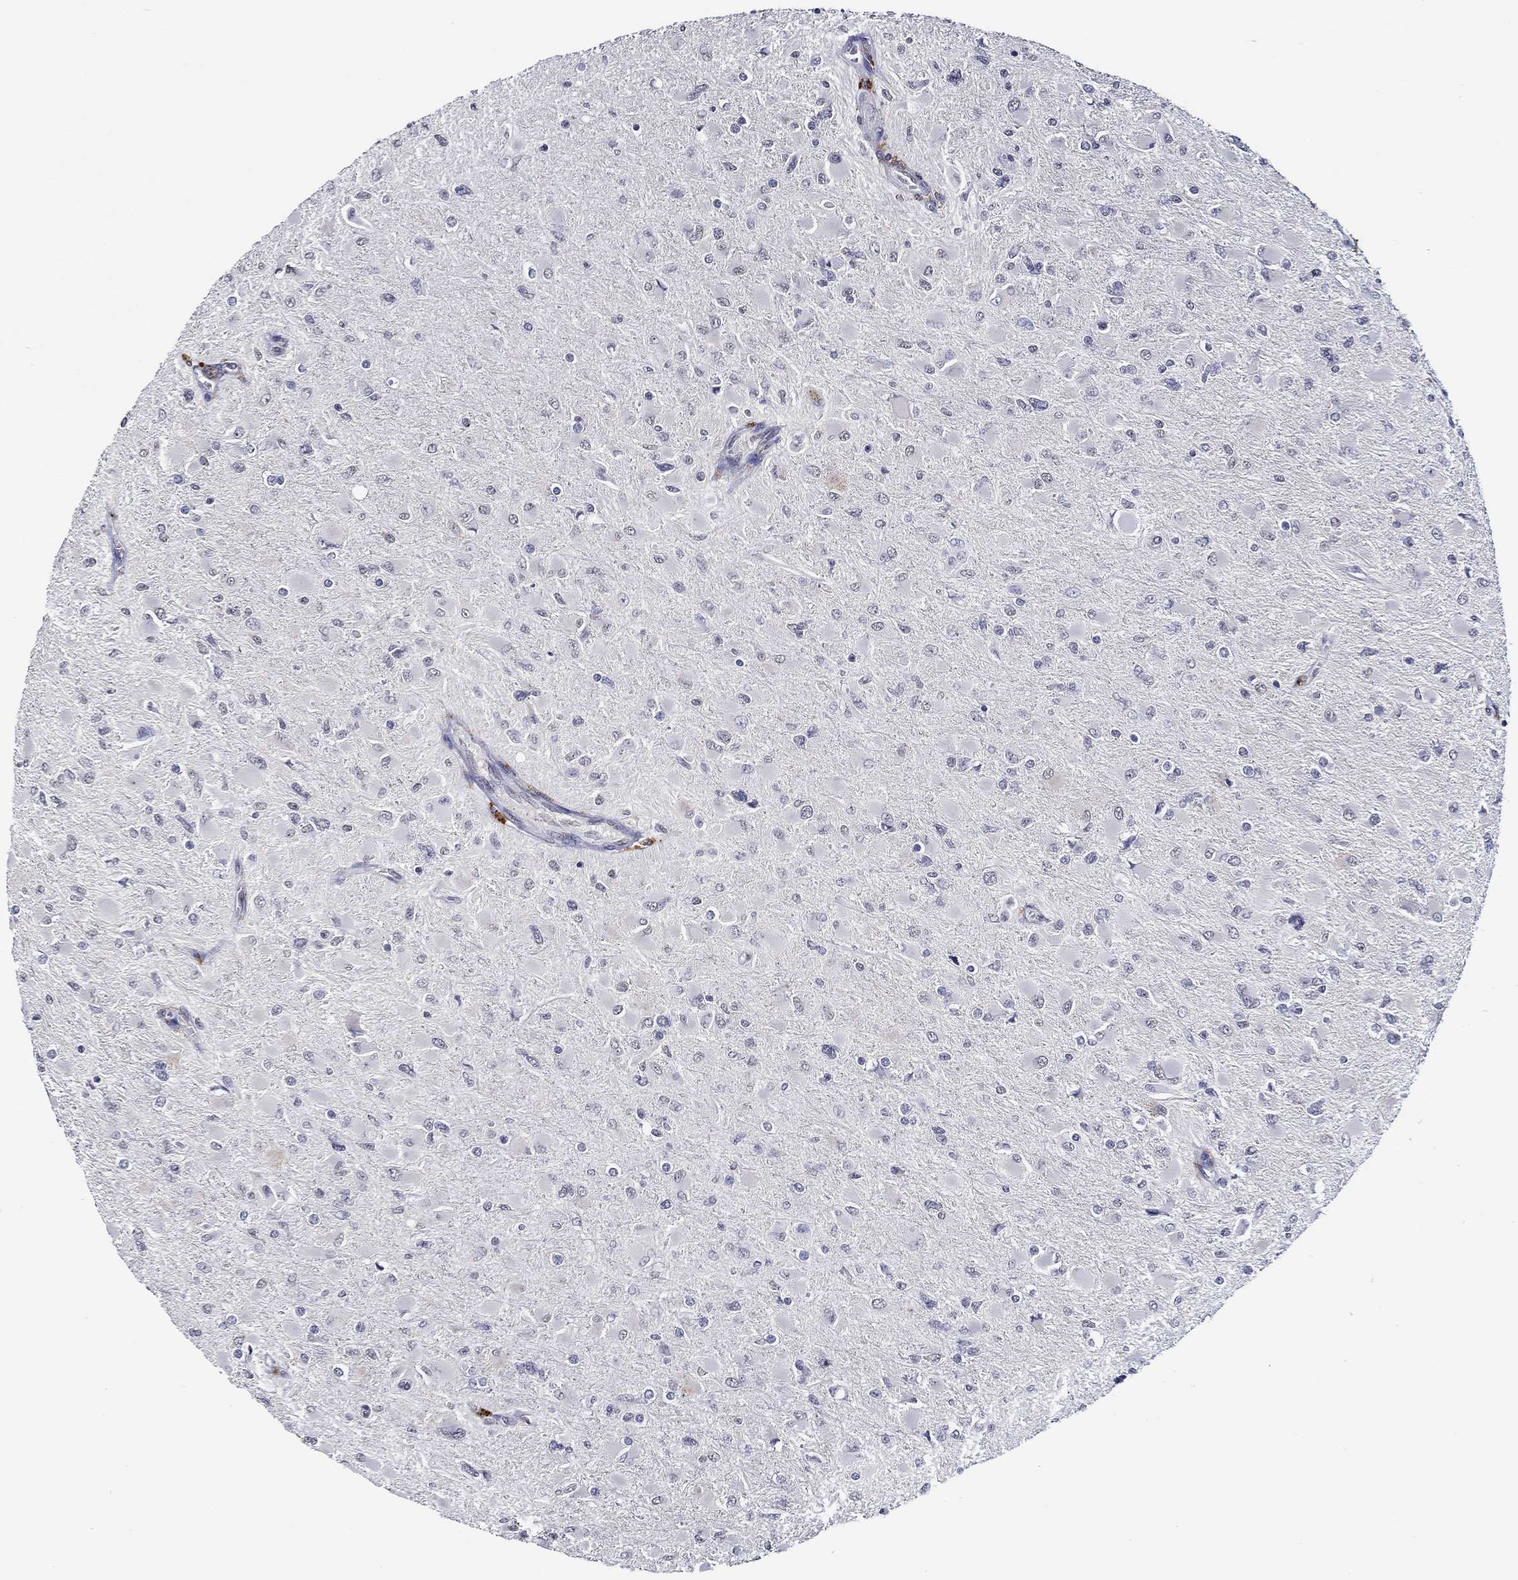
{"staining": {"intensity": "negative", "quantity": "none", "location": "none"}, "tissue": "glioma", "cell_type": "Tumor cells", "image_type": "cancer", "snomed": [{"axis": "morphology", "description": "Glioma, malignant, High grade"}, {"axis": "topography", "description": "Cerebral cortex"}], "caption": "DAB immunohistochemical staining of glioma demonstrates no significant staining in tumor cells.", "gene": "GATA2", "patient": {"sex": "female", "age": 36}}